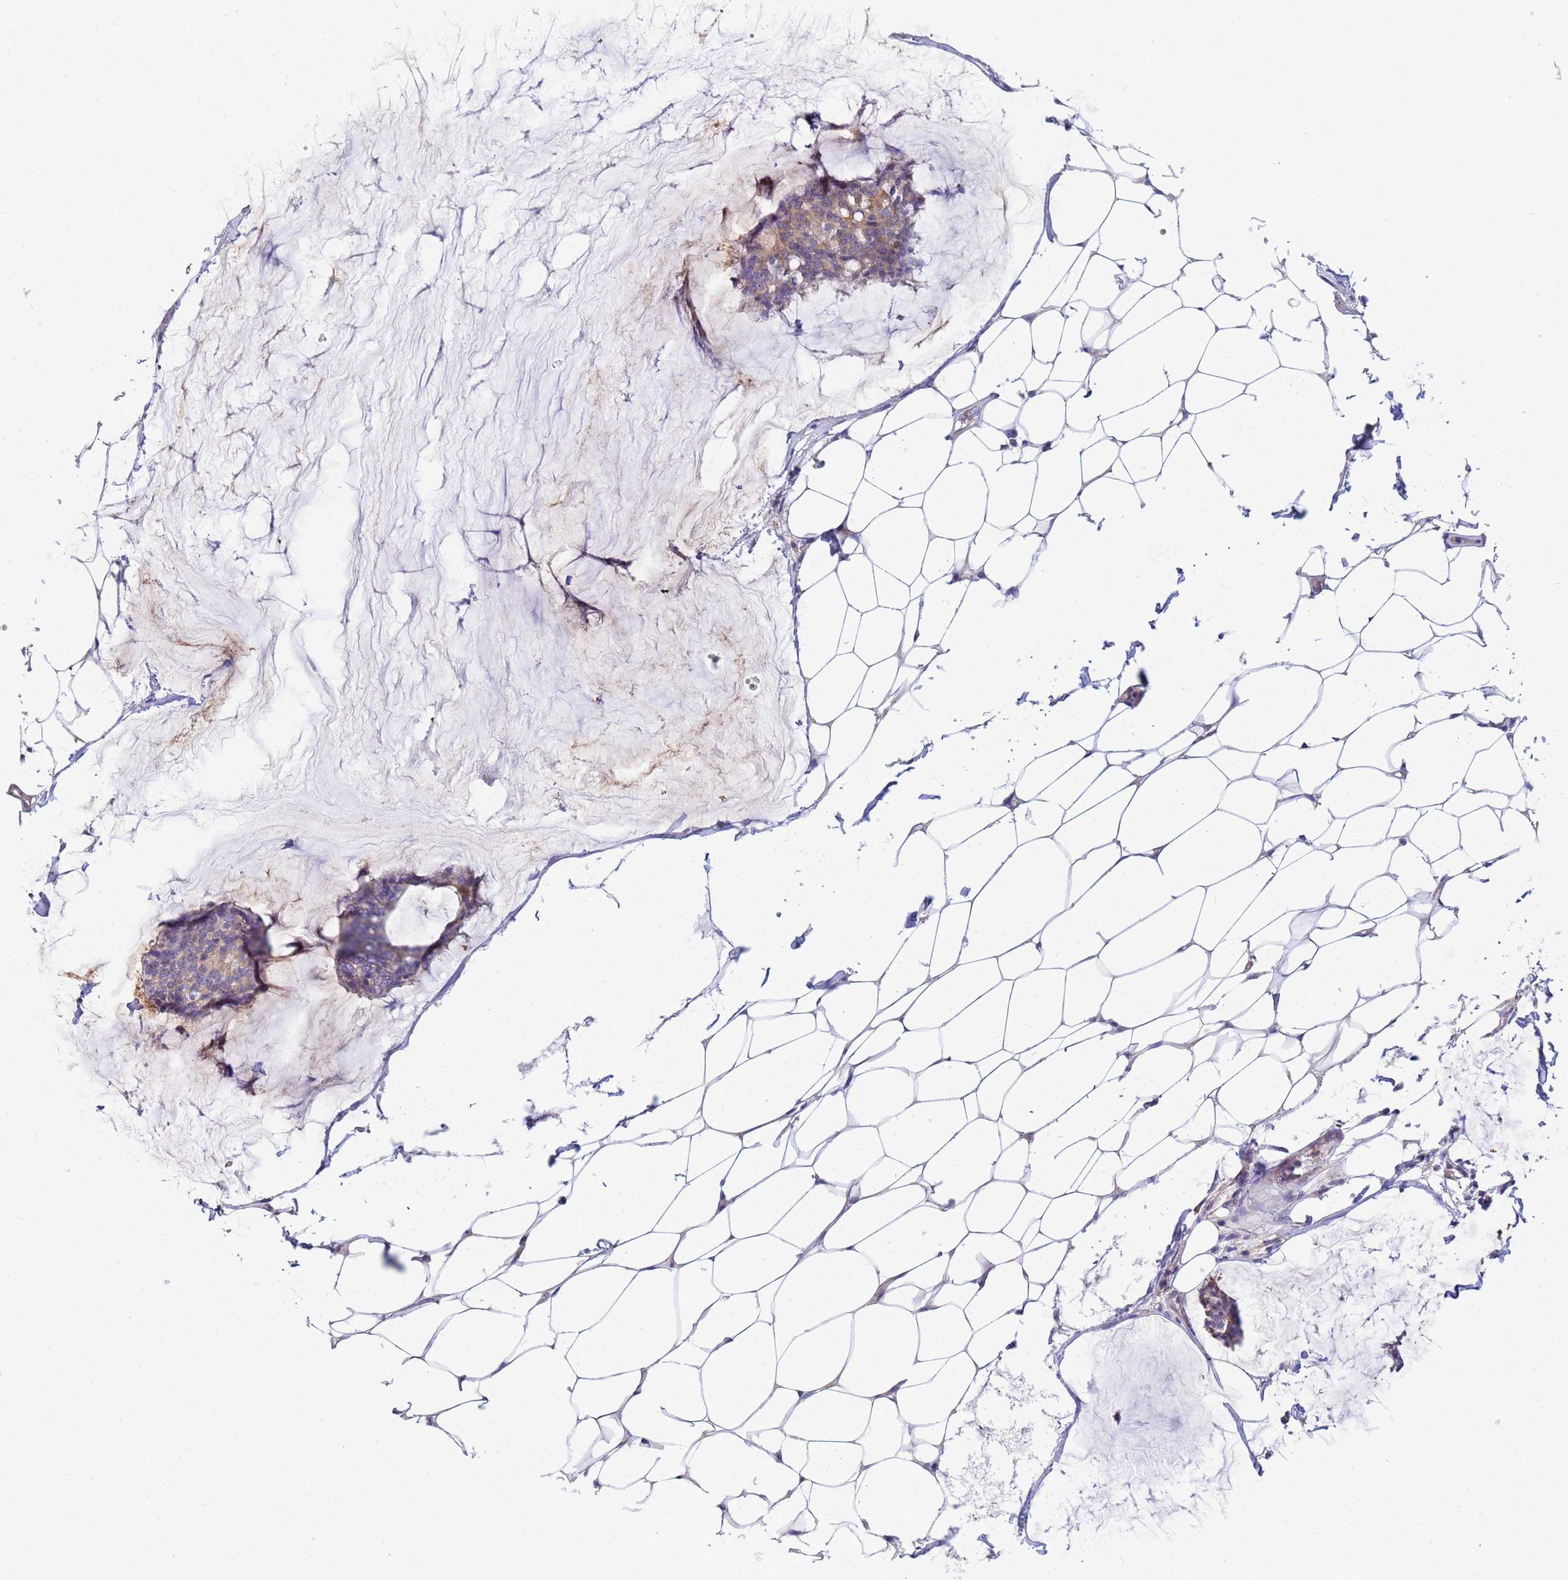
{"staining": {"intensity": "weak", "quantity": ">75%", "location": "cytoplasmic/membranous"}, "tissue": "breast cancer", "cell_type": "Tumor cells", "image_type": "cancer", "snomed": [{"axis": "morphology", "description": "Duct carcinoma"}, {"axis": "topography", "description": "Breast"}], "caption": "Immunohistochemistry (IHC) image of neoplastic tissue: human invasive ductal carcinoma (breast) stained using IHC exhibits low levels of weak protein expression localized specifically in the cytoplasmic/membranous of tumor cells, appearing as a cytoplasmic/membranous brown color.", "gene": "CDC34", "patient": {"sex": "female", "age": 93}}